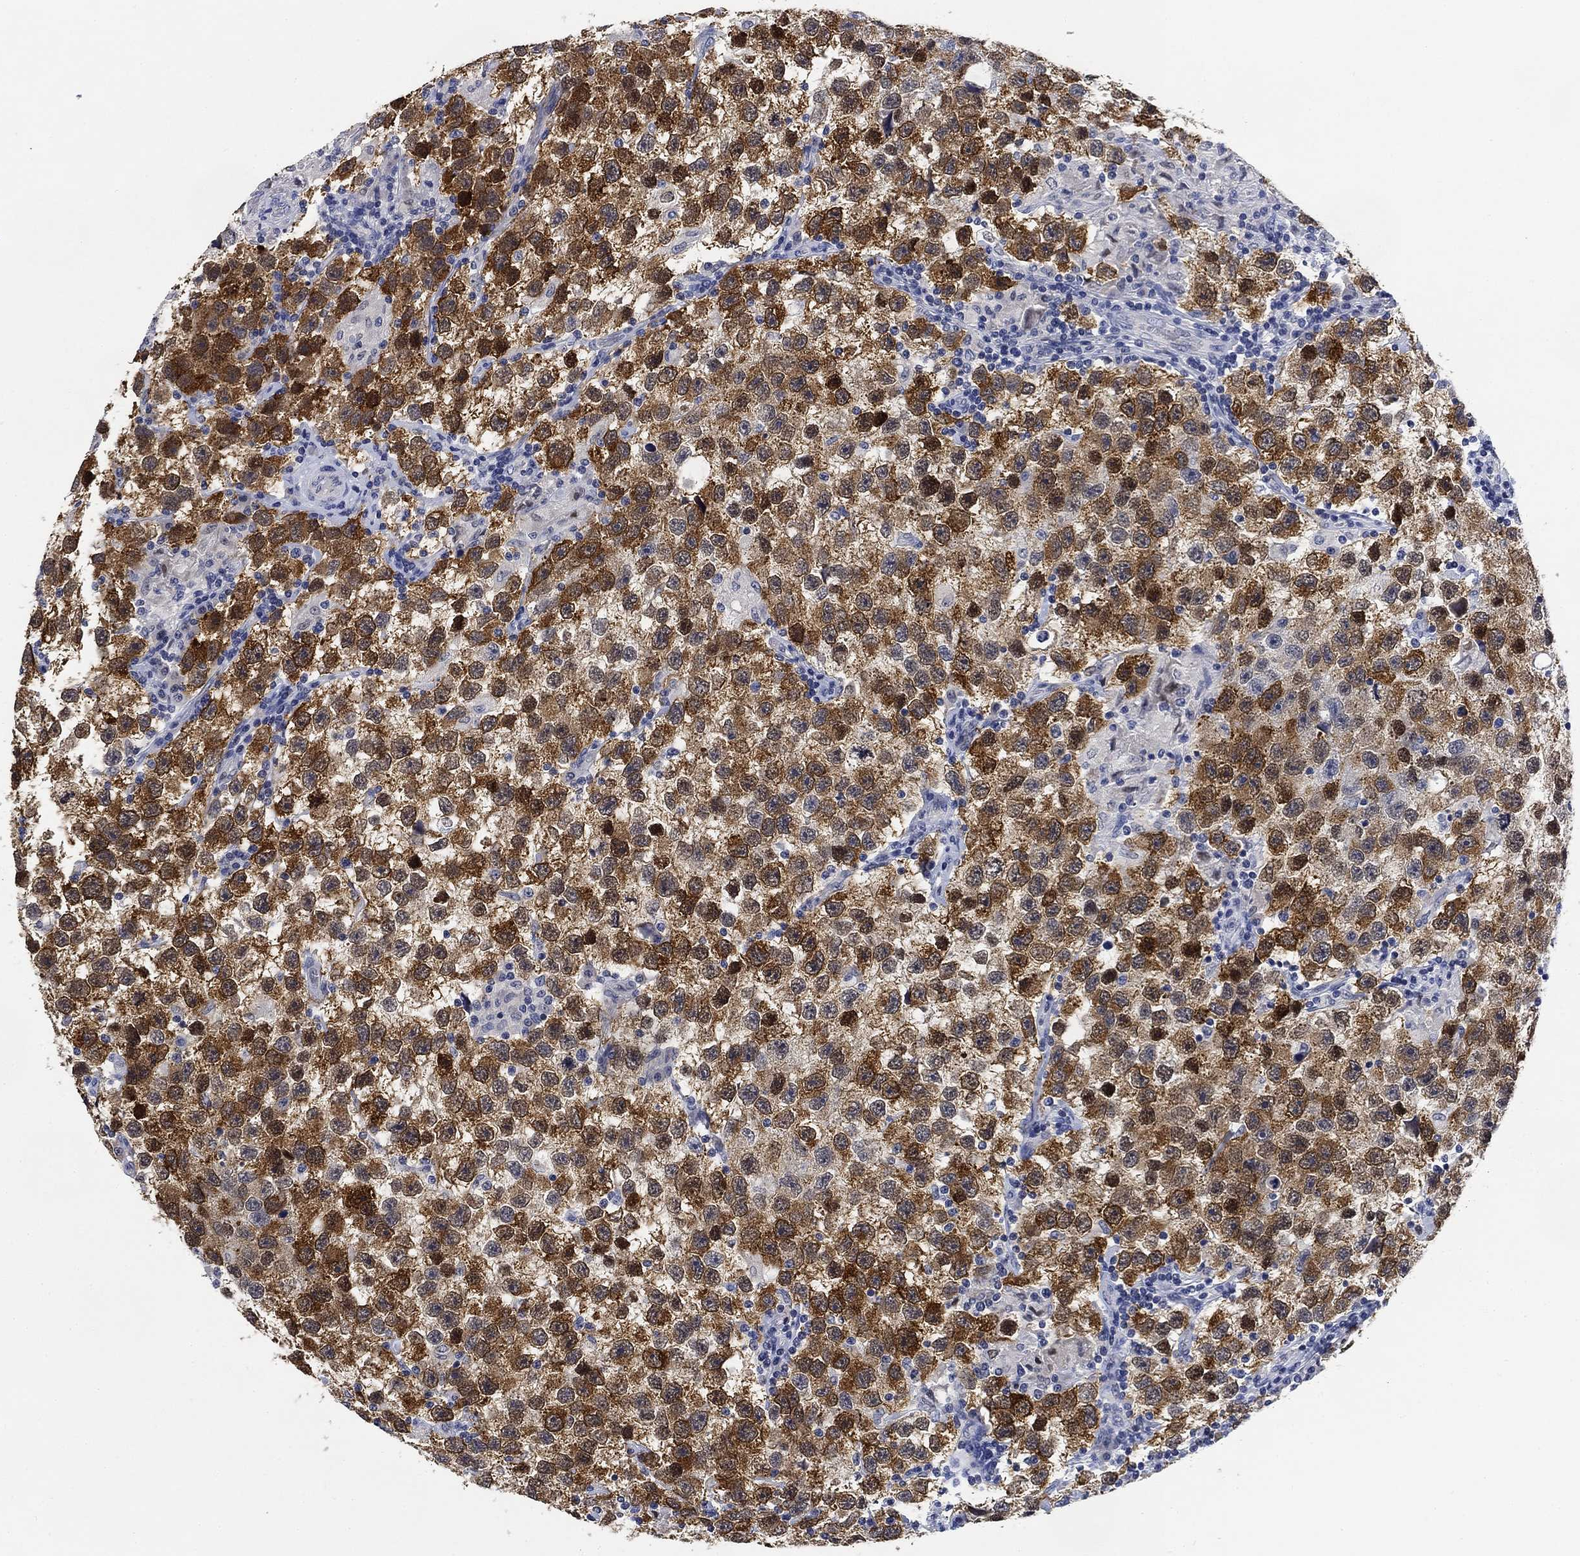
{"staining": {"intensity": "moderate", "quantity": ">75%", "location": "cytoplasmic/membranous"}, "tissue": "testis cancer", "cell_type": "Tumor cells", "image_type": "cancer", "snomed": [{"axis": "morphology", "description": "Seminoma, NOS"}, {"axis": "topography", "description": "Testis"}], "caption": "The micrograph reveals staining of testis seminoma, revealing moderate cytoplasmic/membranous protein staining (brown color) within tumor cells.", "gene": "DAZL", "patient": {"sex": "male", "age": 26}}